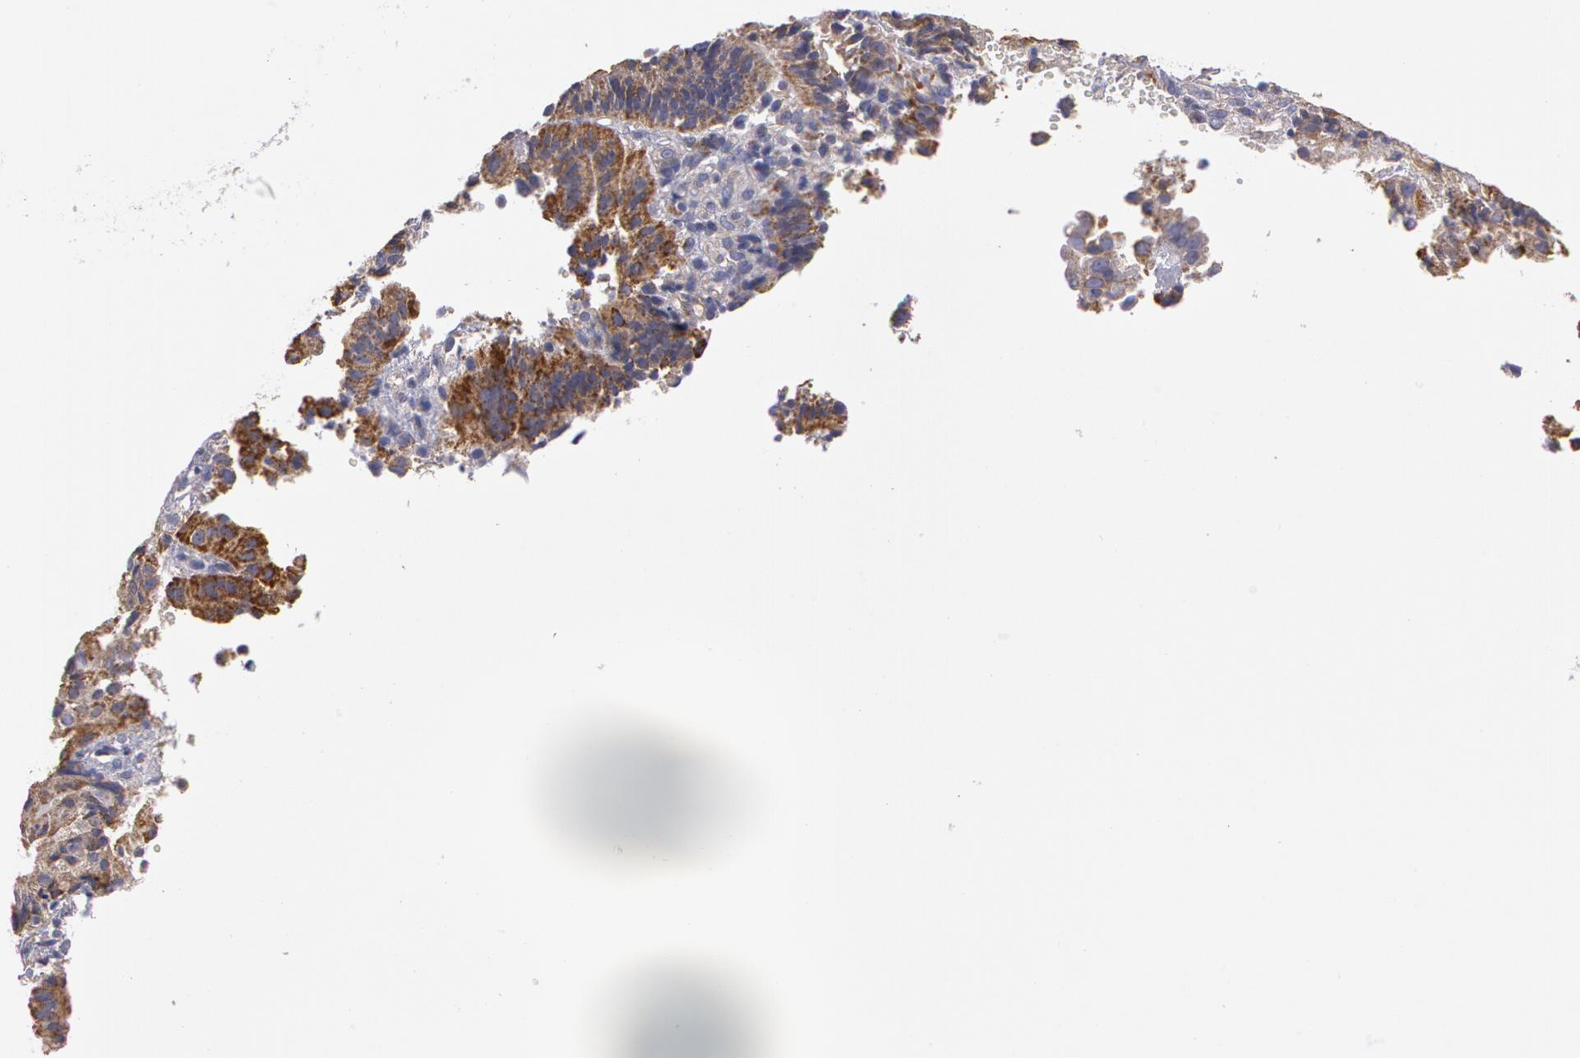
{"staining": {"intensity": "moderate", "quantity": "25%-75%", "location": "cytoplasmic/membranous"}, "tissue": "cervical cancer", "cell_type": "Tumor cells", "image_type": "cancer", "snomed": [{"axis": "morphology", "description": "Adenocarcinoma, NOS"}, {"axis": "topography", "description": "Cervix"}], "caption": "Cervical adenocarcinoma tissue demonstrates moderate cytoplasmic/membranous staining in about 25%-75% of tumor cells The staining was performed using DAB to visualize the protein expression in brown, while the nuclei were stained in blue with hematoxylin (Magnification: 20x).", "gene": "NEK9", "patient": {"sex": "female", "age": 60}}